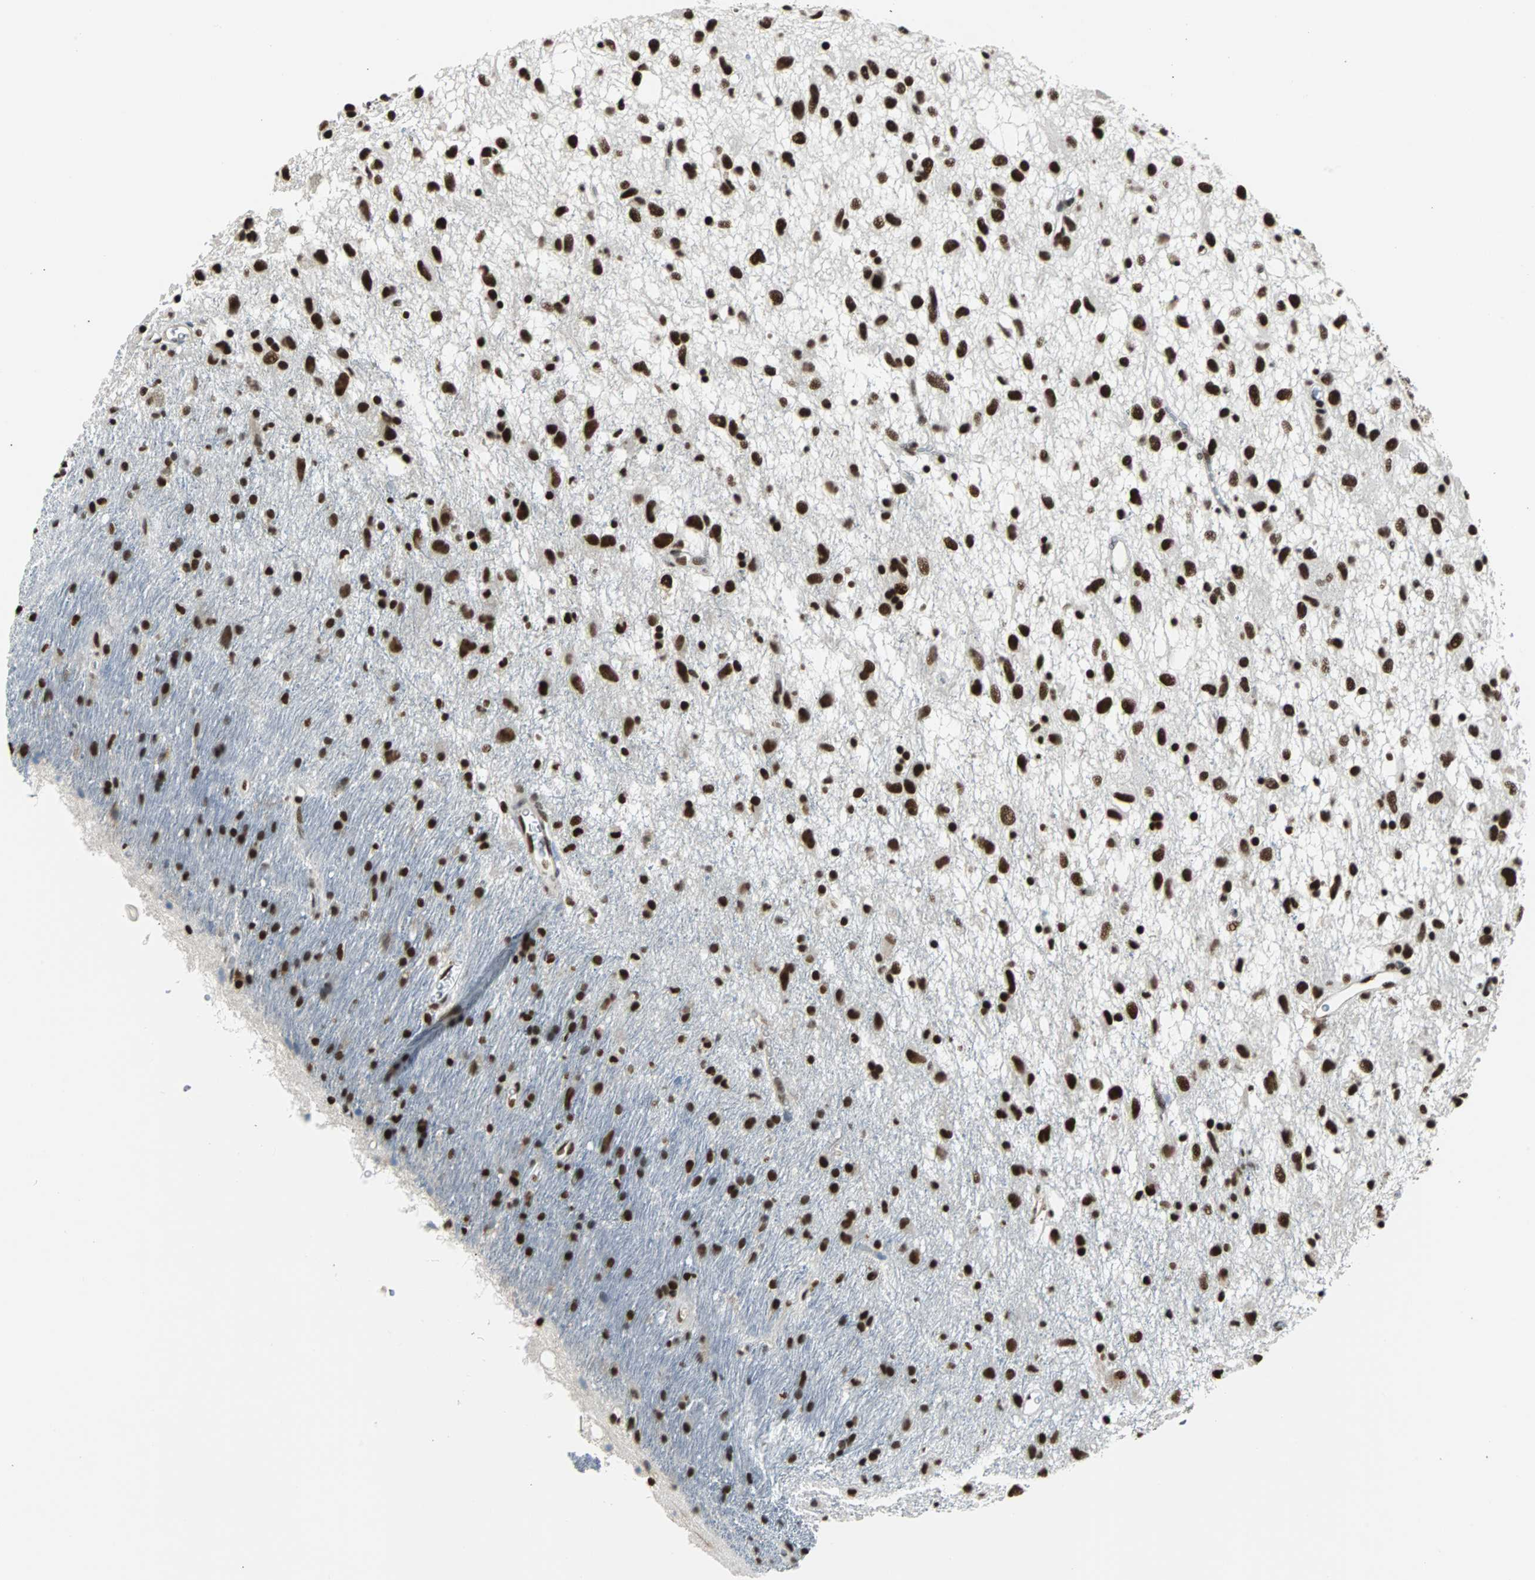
{"staining": {"intensity": "strong", "quantity": ">75%", "location": "nuclear"}, "tissue": "glioma", "cell_type": "Tumor cells", "image_type": "cancer", "snomed": [{"axis": "morphology", "description": "Glioma, malignant, Low grade"}, {"axis": "topography", "description": "Brain"}], "caption": "Strong nuclear protein expression is present in about >75% of tumor cells in glioma. The protein of interest is shown in brown color, while the nuclei are stained blue.", "gene": "XRCC4", "patient": {"sex": "male", "age": 77}}